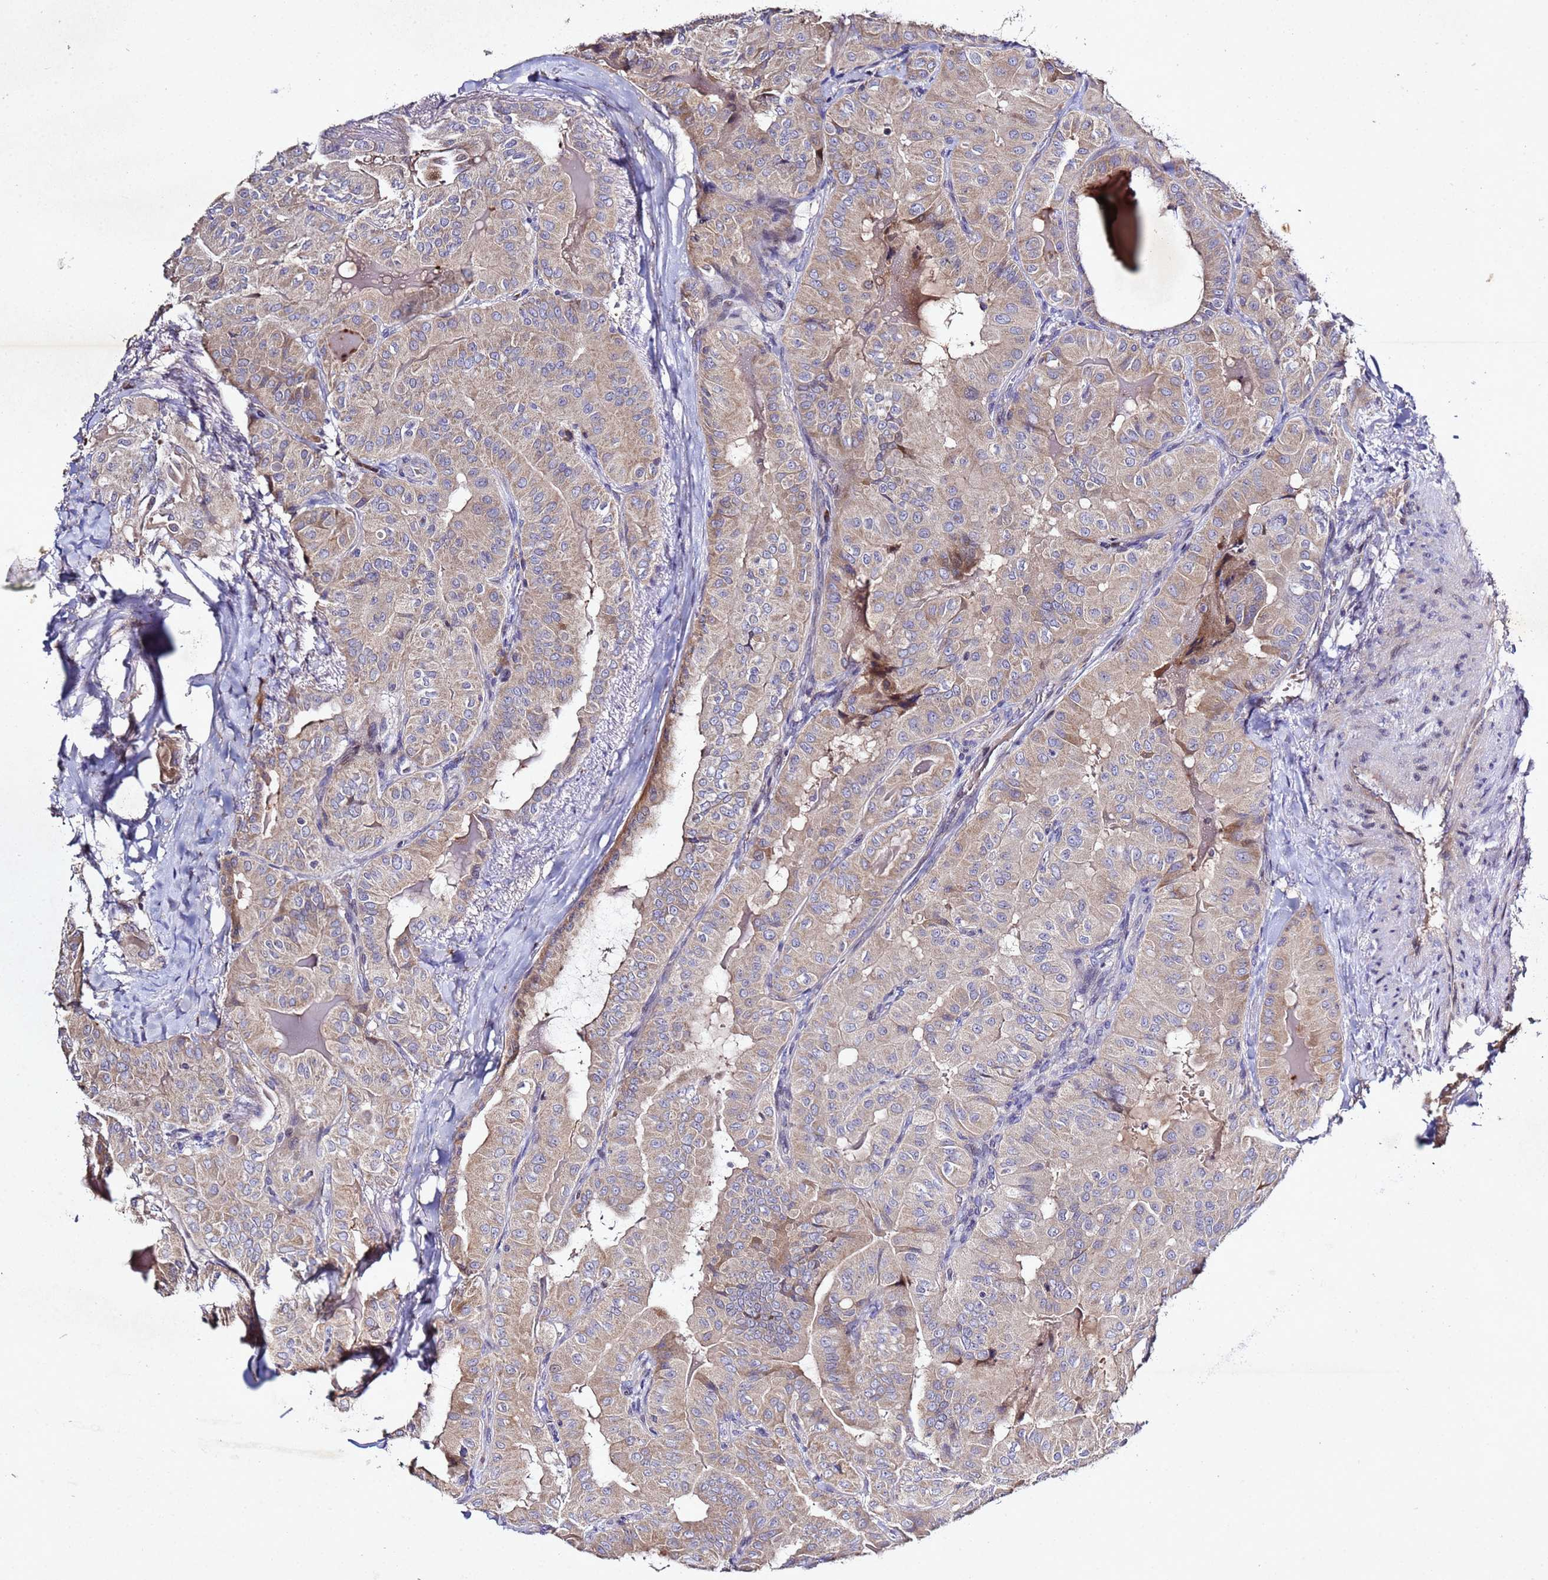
{"staining": {"intensity": "weak", "quantity": ">75%", "location": "cytoplasmic/membranous"}, "tissue": "thyroid cancer", "cell_type": "Tumor cells", "image_type": "cancer", "snomed": [{"axis": "morphology", "description": "Papillary adenocarcinoma, NOS"}, {"axis": "topography", "description": "Thyroid gland"}], "caption": "Immunohistochemistry (IHC) staining of thyroid papillary adenocarcinoma, which reveals low levels of weak cytoplasmic/membranous expression in about >75% of tumor cells indicating weak cytoplasmic/membranous protein expression. The staining was performed using DAB (3,3'-diaminobenzidine) (brown) for protein detection and nuclei were counterstained in hematoxylin (blue).", "gene": "SV2B", "patient": {"sex": "female", "age": 68}}